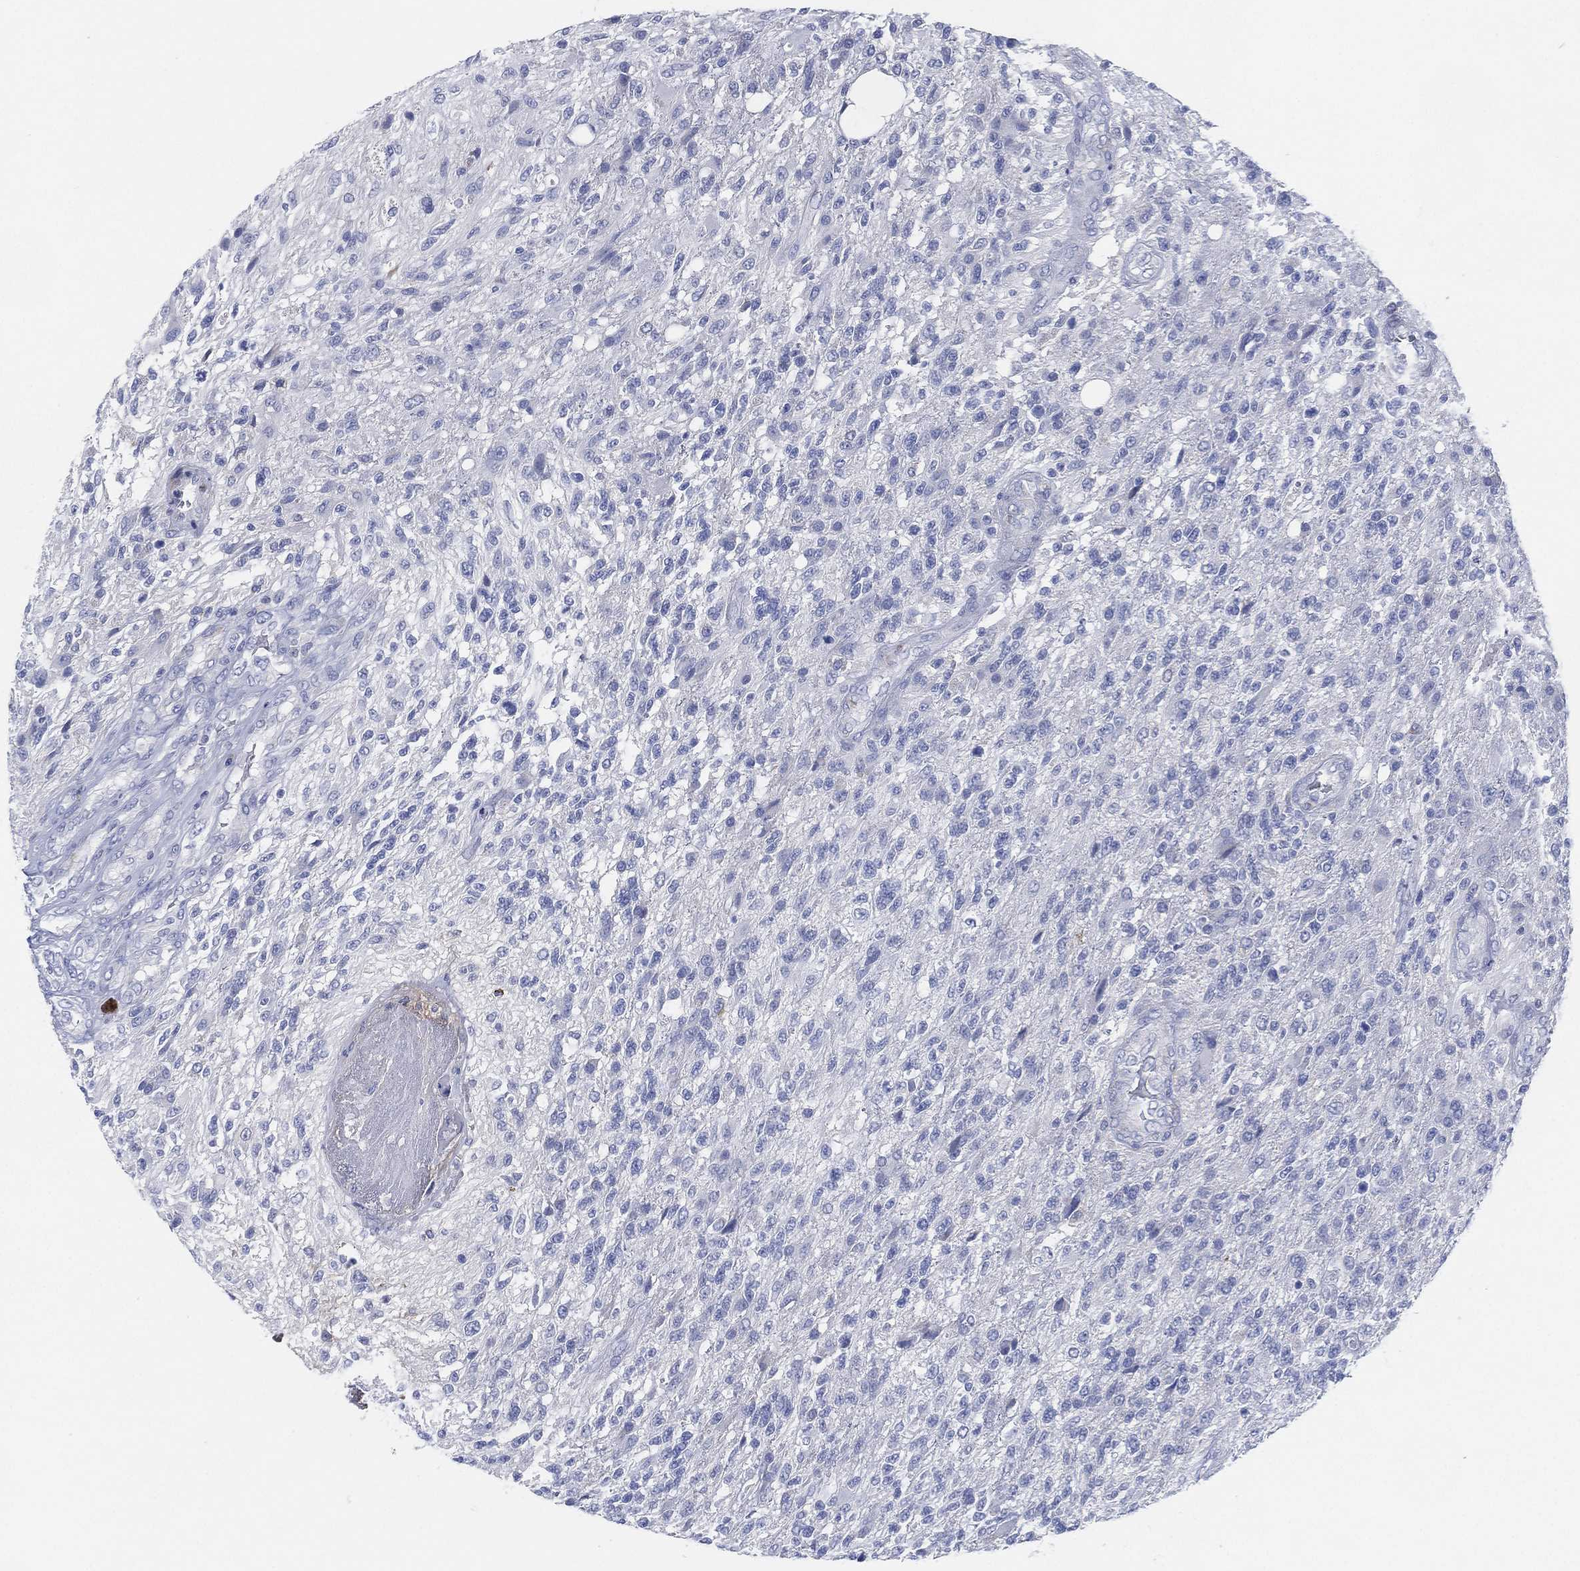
{"staining": {"intensity": "negative", "quantity": "none", "location": "none"}, "tissue": "glioma", "cell_type": "Tumor cells", "image_type": "cancer", "snomed": [{"axis": "morphology", "description": "Glioma, malignant, High grade"}, {"axis": "topography", "description": "Brain"}], "caption": "Tumor cells are negative for protein expression in human glioma.", "gene": "ADAD2", "patient": {"sex": "male", "age": 56}}